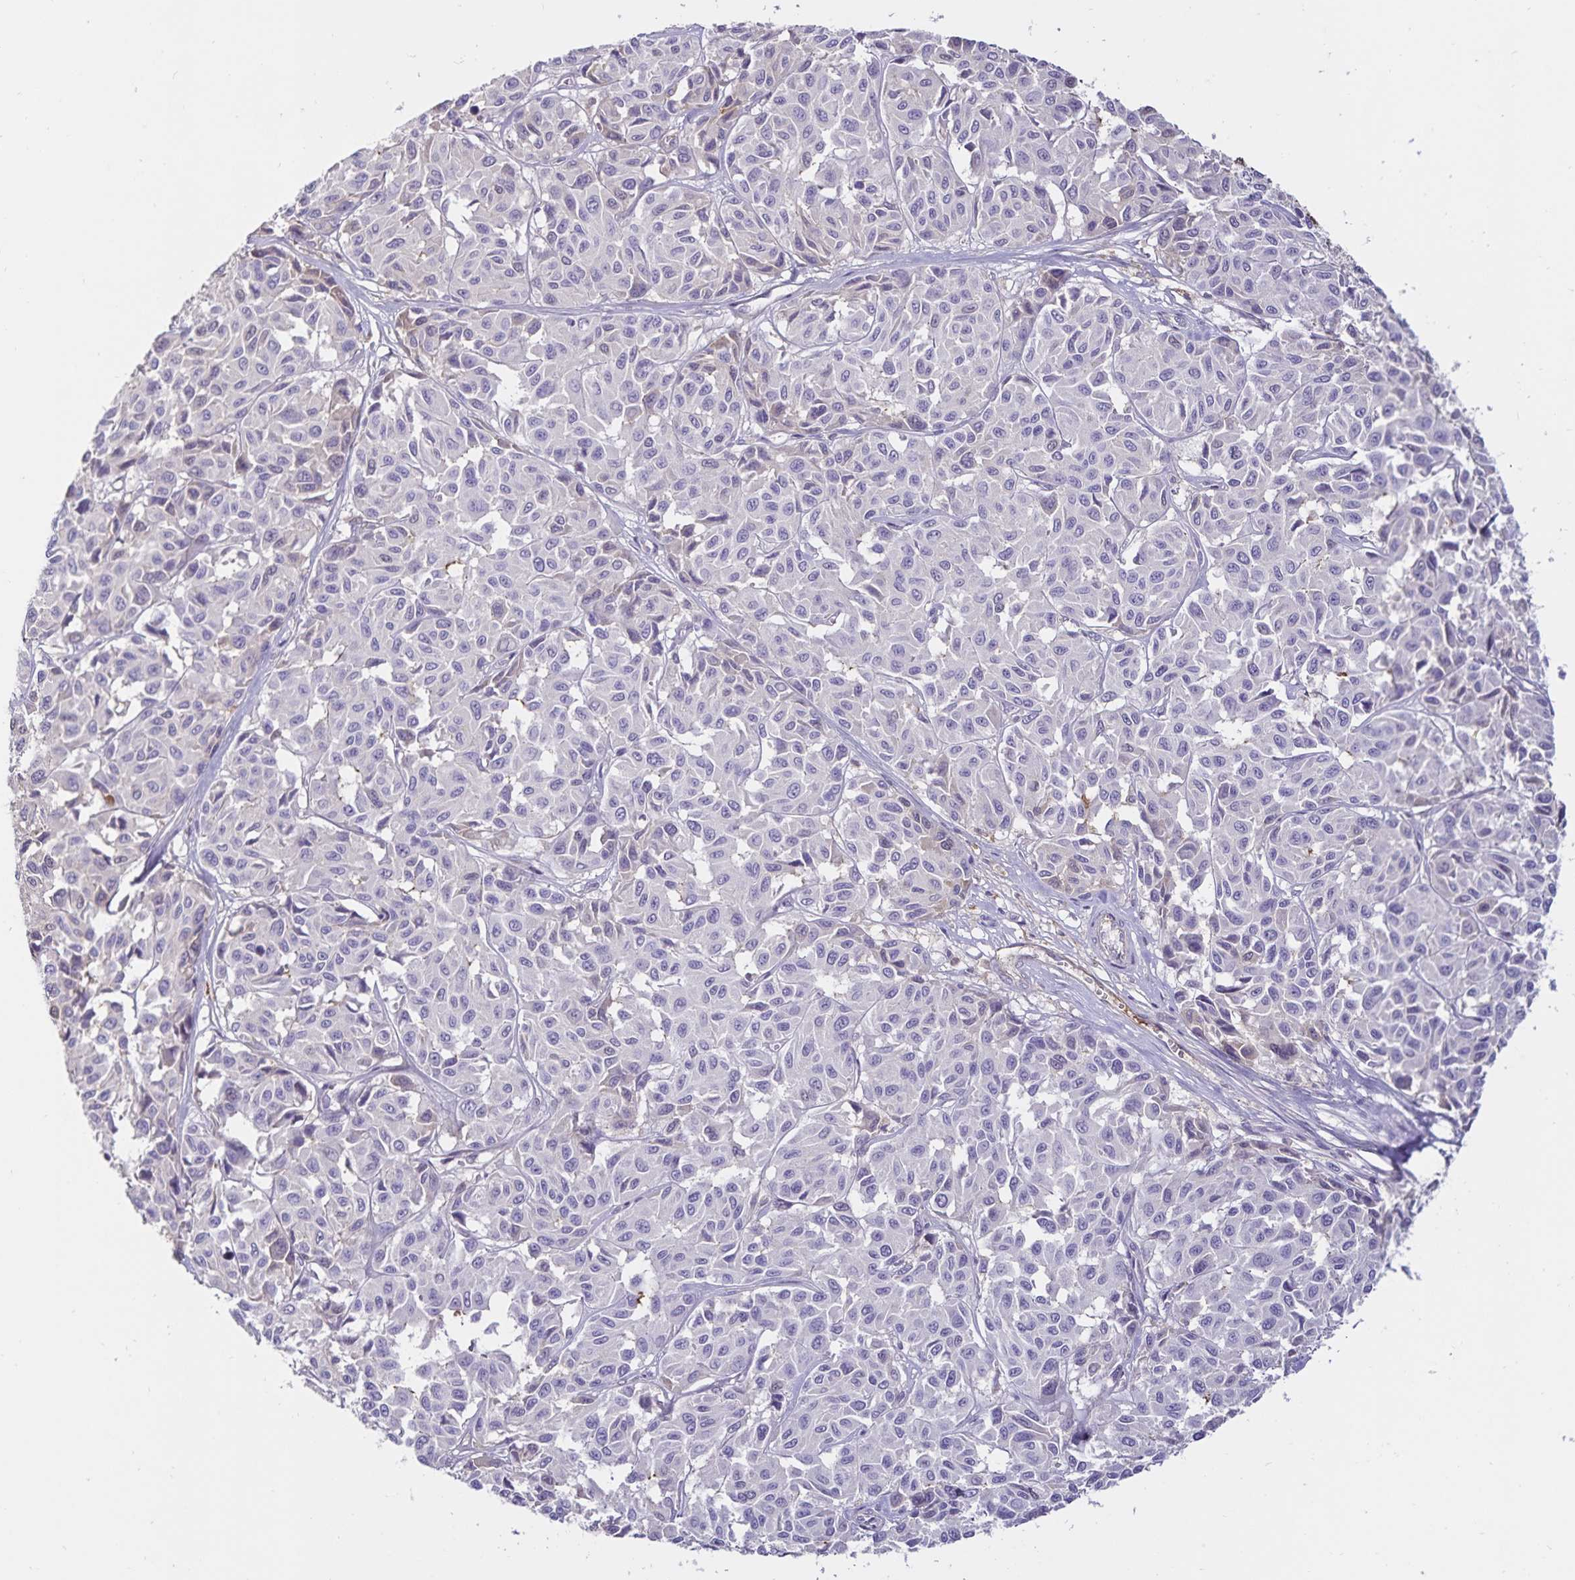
{"staining": {"intensity": "negative", "quantity": "none", "location": "none"}, "tissue": "melanoma", "cell_type": "Tumor cells", "image_type": "cancer", "snomed": [{"axis": "morphology", "description": "Malignant melanoma, NOS"}, {"axis": "topography", "description": "Skin"}], "caption": "A micrograph of malignant melanoma stained for a protein reveals no brown staining in tumor cells. (DAB immunohistochemistry (IHC), high magnification).", "gene": "FGG", "patient": {"sex": "female", "age": 66}}